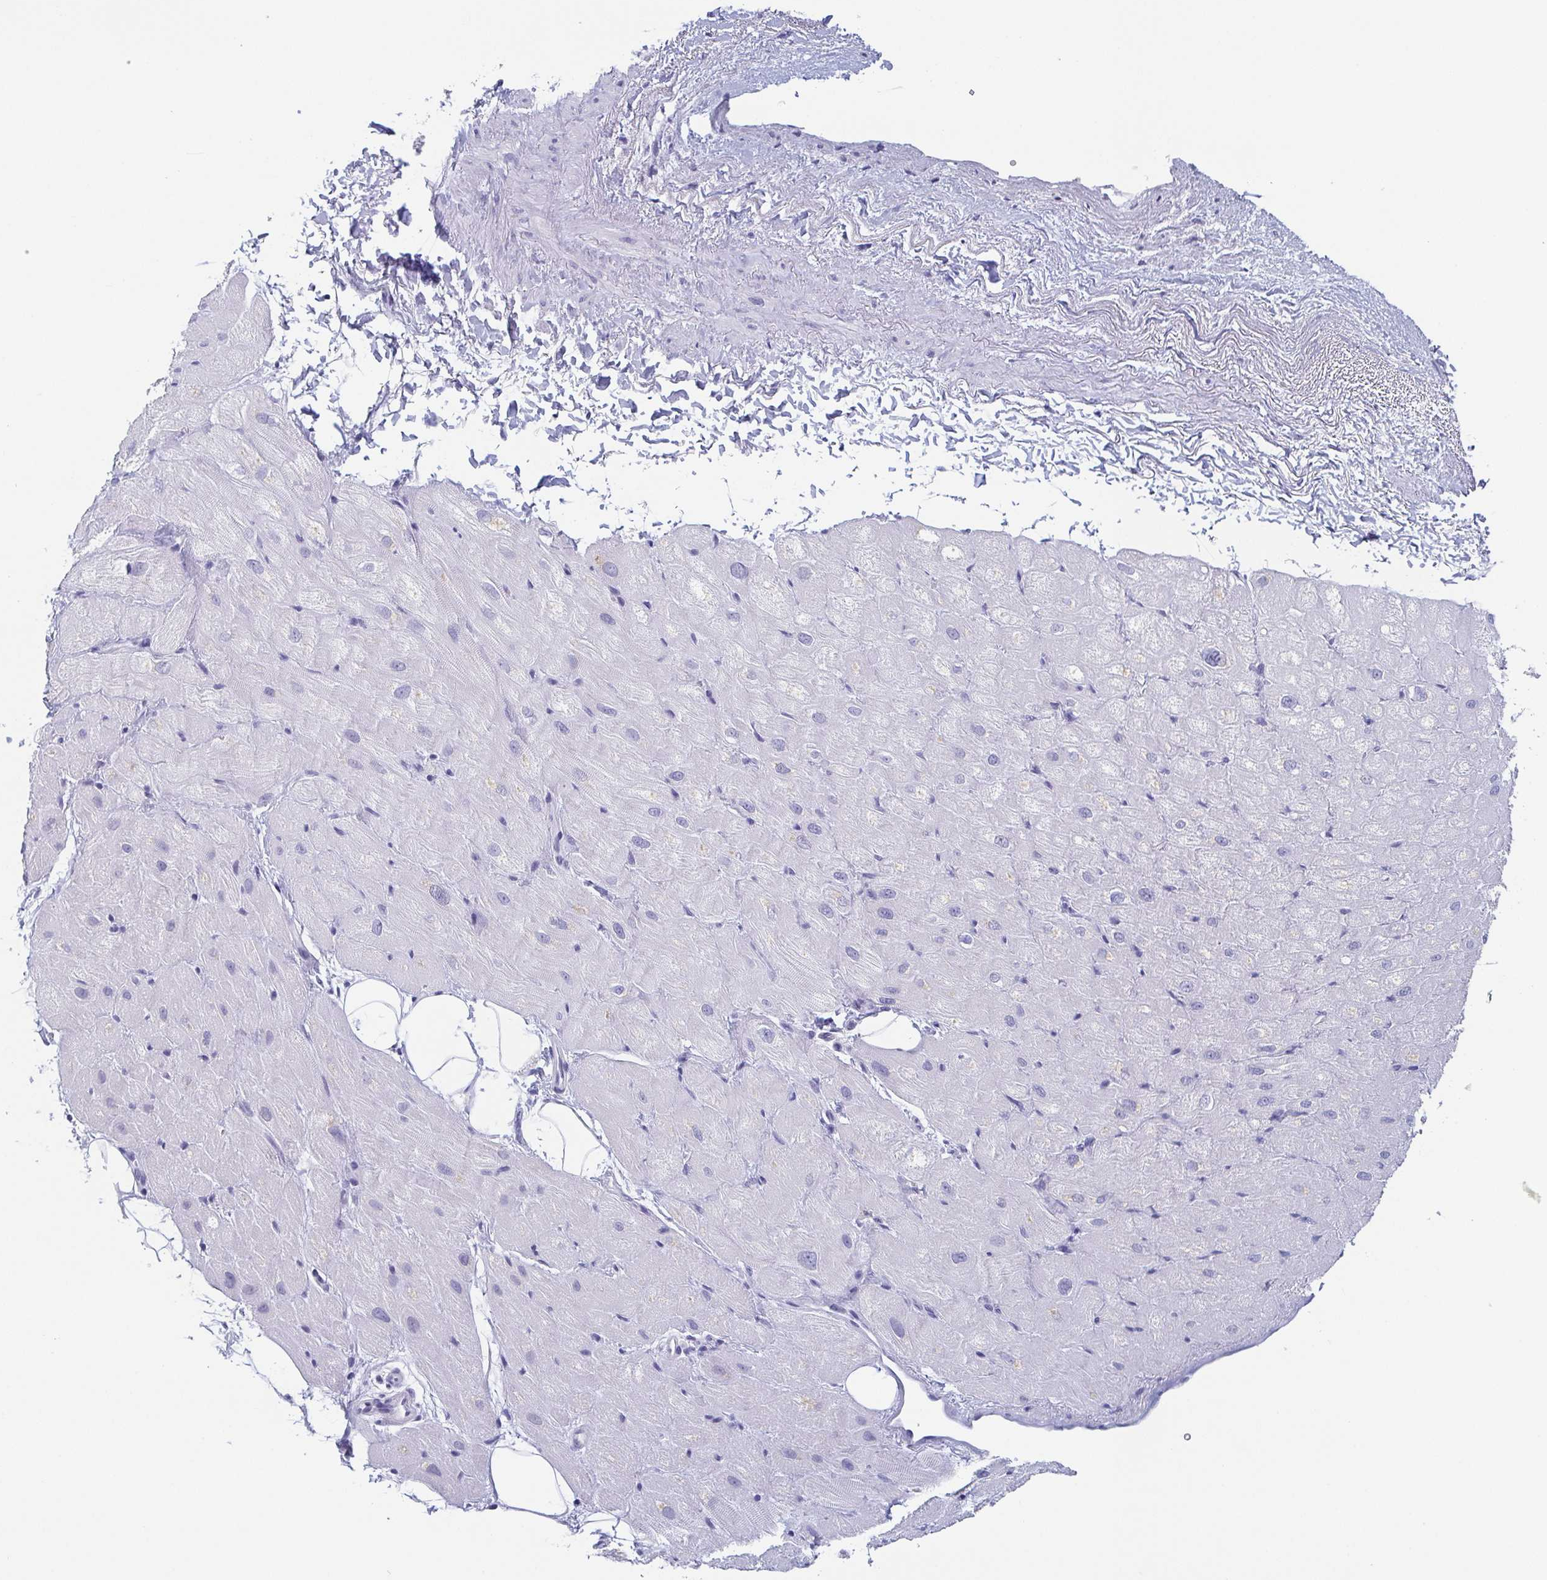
{"staining": {"intensity": "negative", "quantity": "none", "location": "none"}, "tissue": "heart muscle", "cell_type": "Cardiomyocytes", "image_type": "normal", "snomed": [{"axis": "morphology", "description": "Normal tissue, NOS"}, {"axis": "topography", "description": "Heart"}], "caption": "Cardiomyocytes are negative for brown protein staining in unremarkable heart muscle. (Stains: DAB (3,3'-diaminobenzidine) immunohistochemistry with hematoxylin counter stain, Microscopy: brightfield microscopy at high magnification).", "gene": "REG4", "patient": {"sex": "male", "age": 62}}